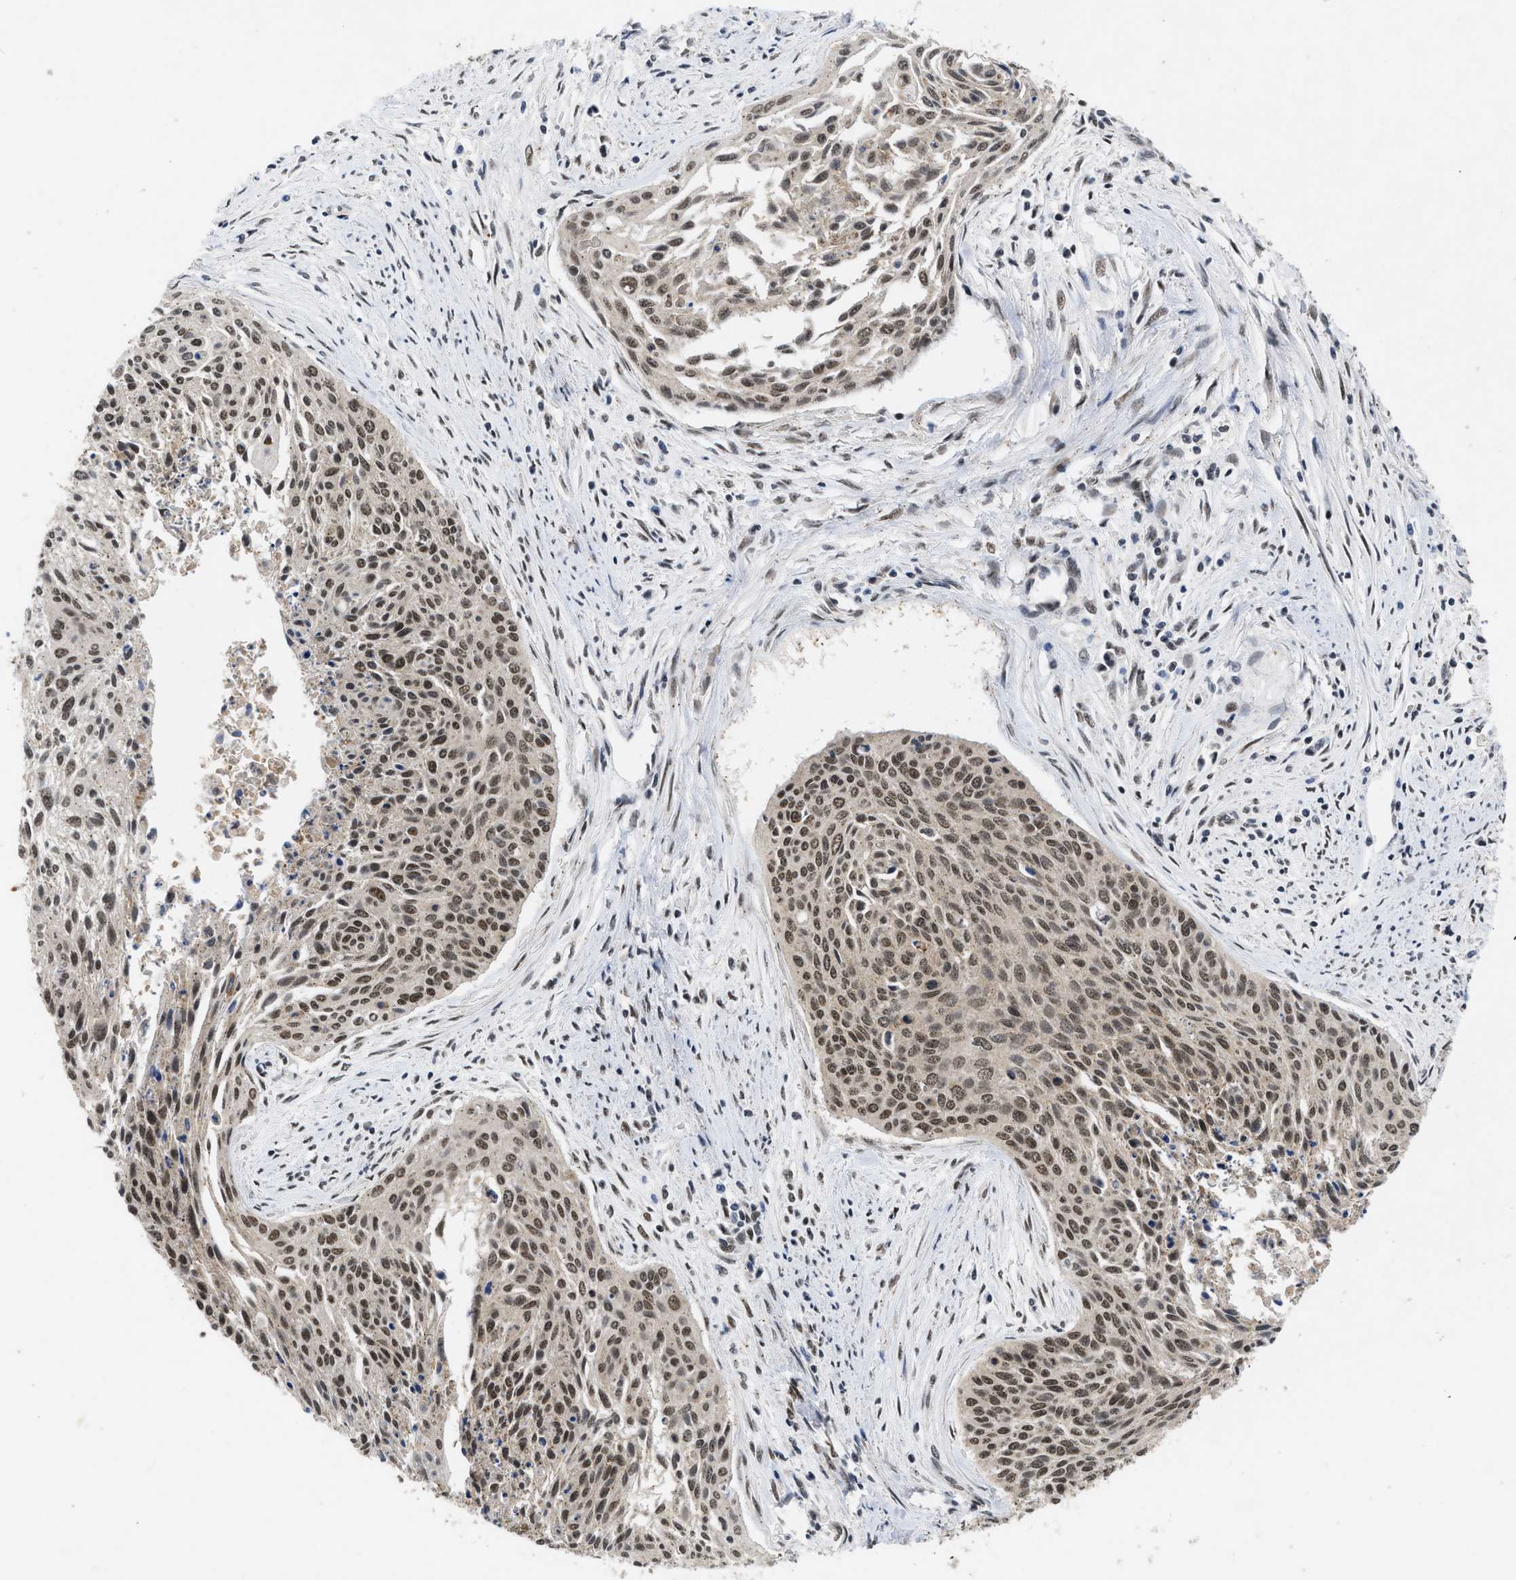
{"staining": {"intensity": "moderate", "quantity": ">75%", "location": "nuclear"}, "tissue": "cervical cancer", "cell_type": "Tumor cells", "image_type": "cancer", "snomed": [{"axis": "morphology", "description": "Squamous cell carcinoma, NOS"}, {"axis": "topography", "description": "Cervix"}], "caption": "Cervical cancer (squamous cell carcinoma) stained with DAB immunohistochemistry shows medium levels of moderate nuclear positivity in about >75% of tumor cells.", "gene": "ZNF346", "patient": {"sex": "female", "age": 55}}